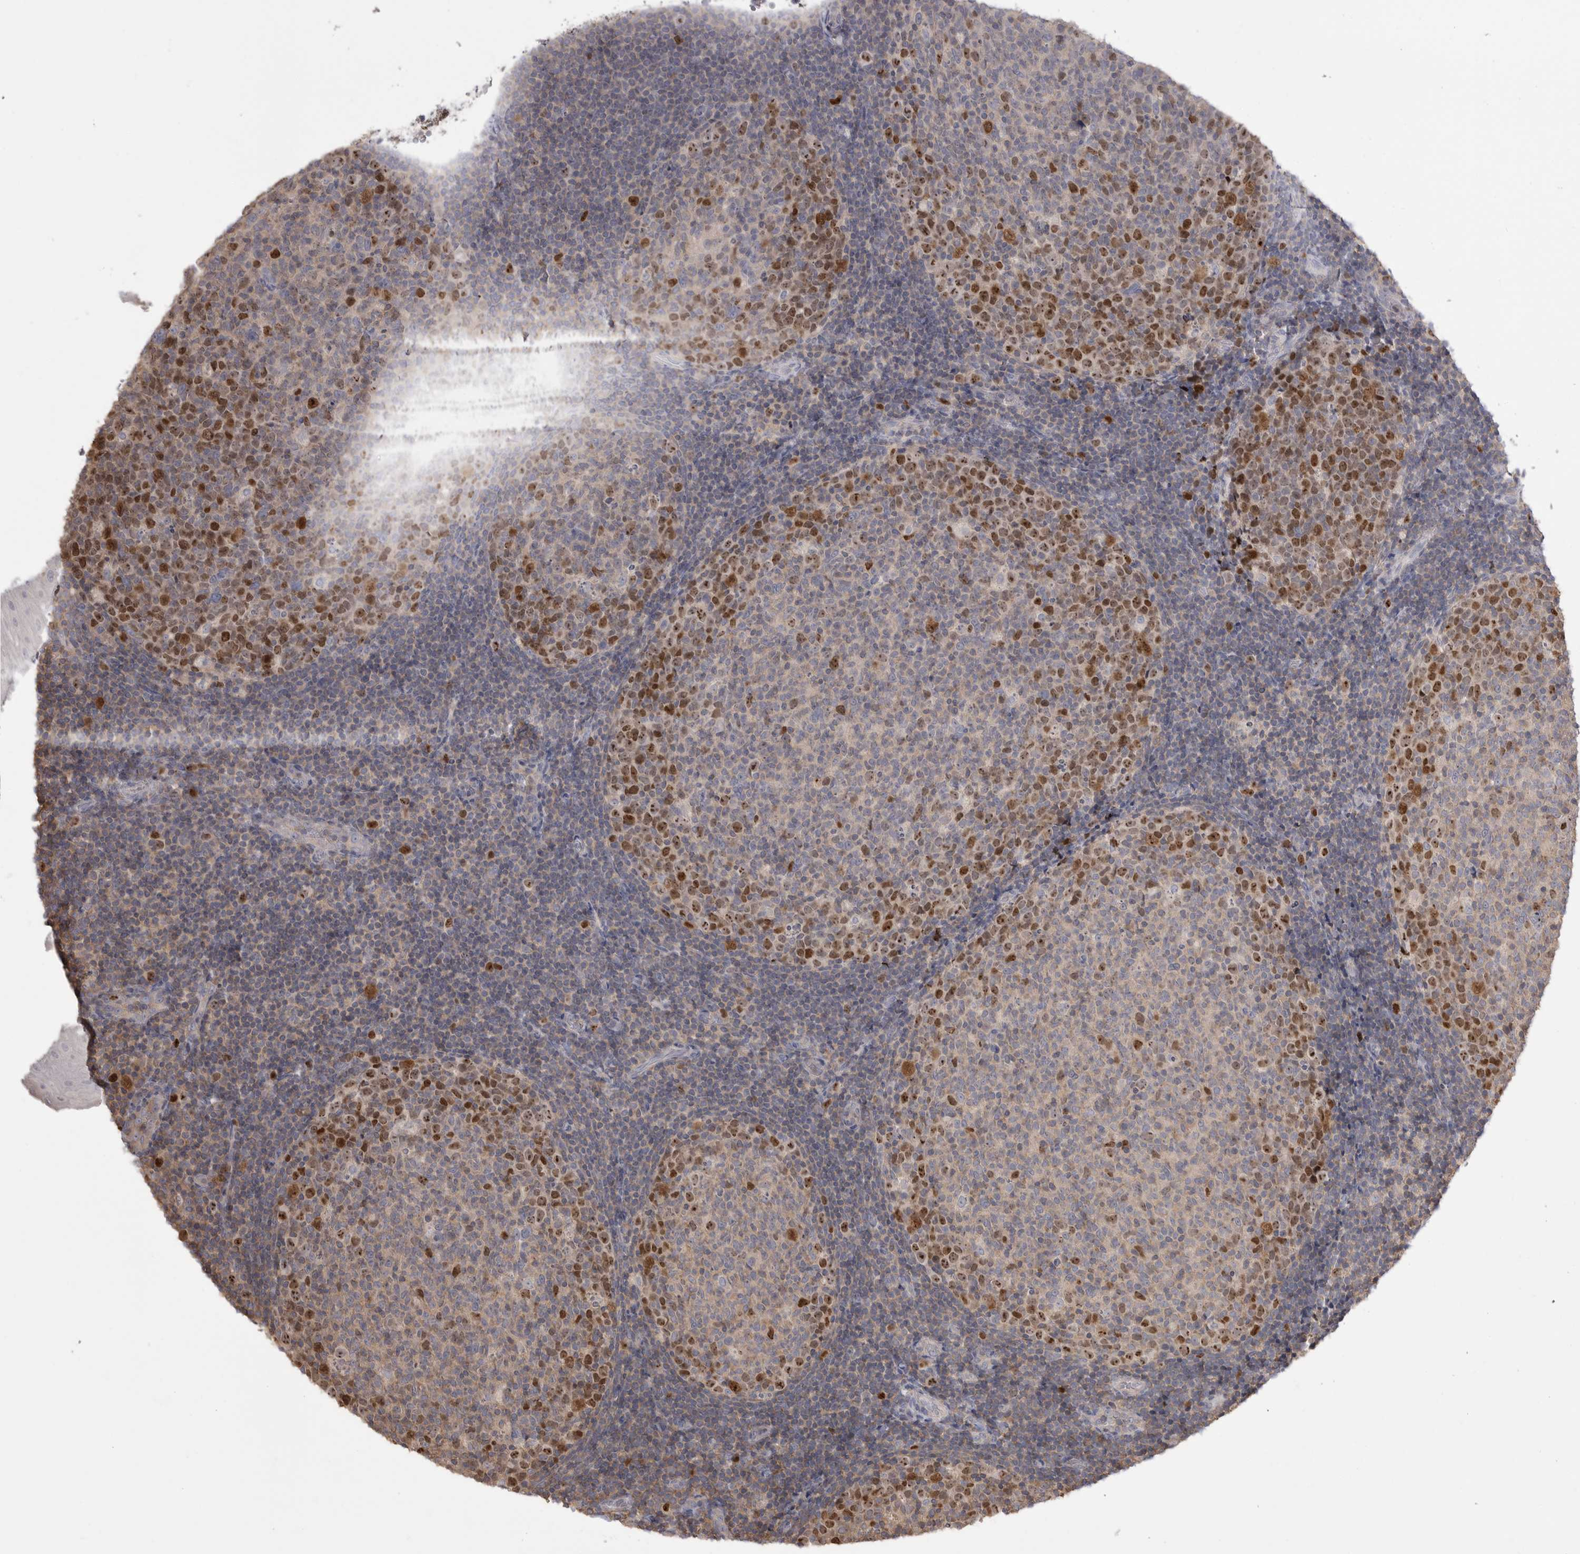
{"staining": {"intensity": "strong", "quantity": "25%-75%", "location": "nuclear"}, "tissue": "tonsil", "cell_type": "Germinal center cells", "image_type": "normal", "snomed": [{"axis": "morphology", "description": "Normal tissue, NOS"}, {"axis": "topography", "description": "Tonsil"}], "caption": "Tonsil stained with IHC reveals strong nuclear staining in about 25%-75% of germinal center cells. The staining was performed using DAB to visualize the protein expression in brown, while the nuclei were stained in blue with hematoxylin (Magnification: 20x).", "gene": "TOP2A", "patient": {"sex": "female", "age": 19}}